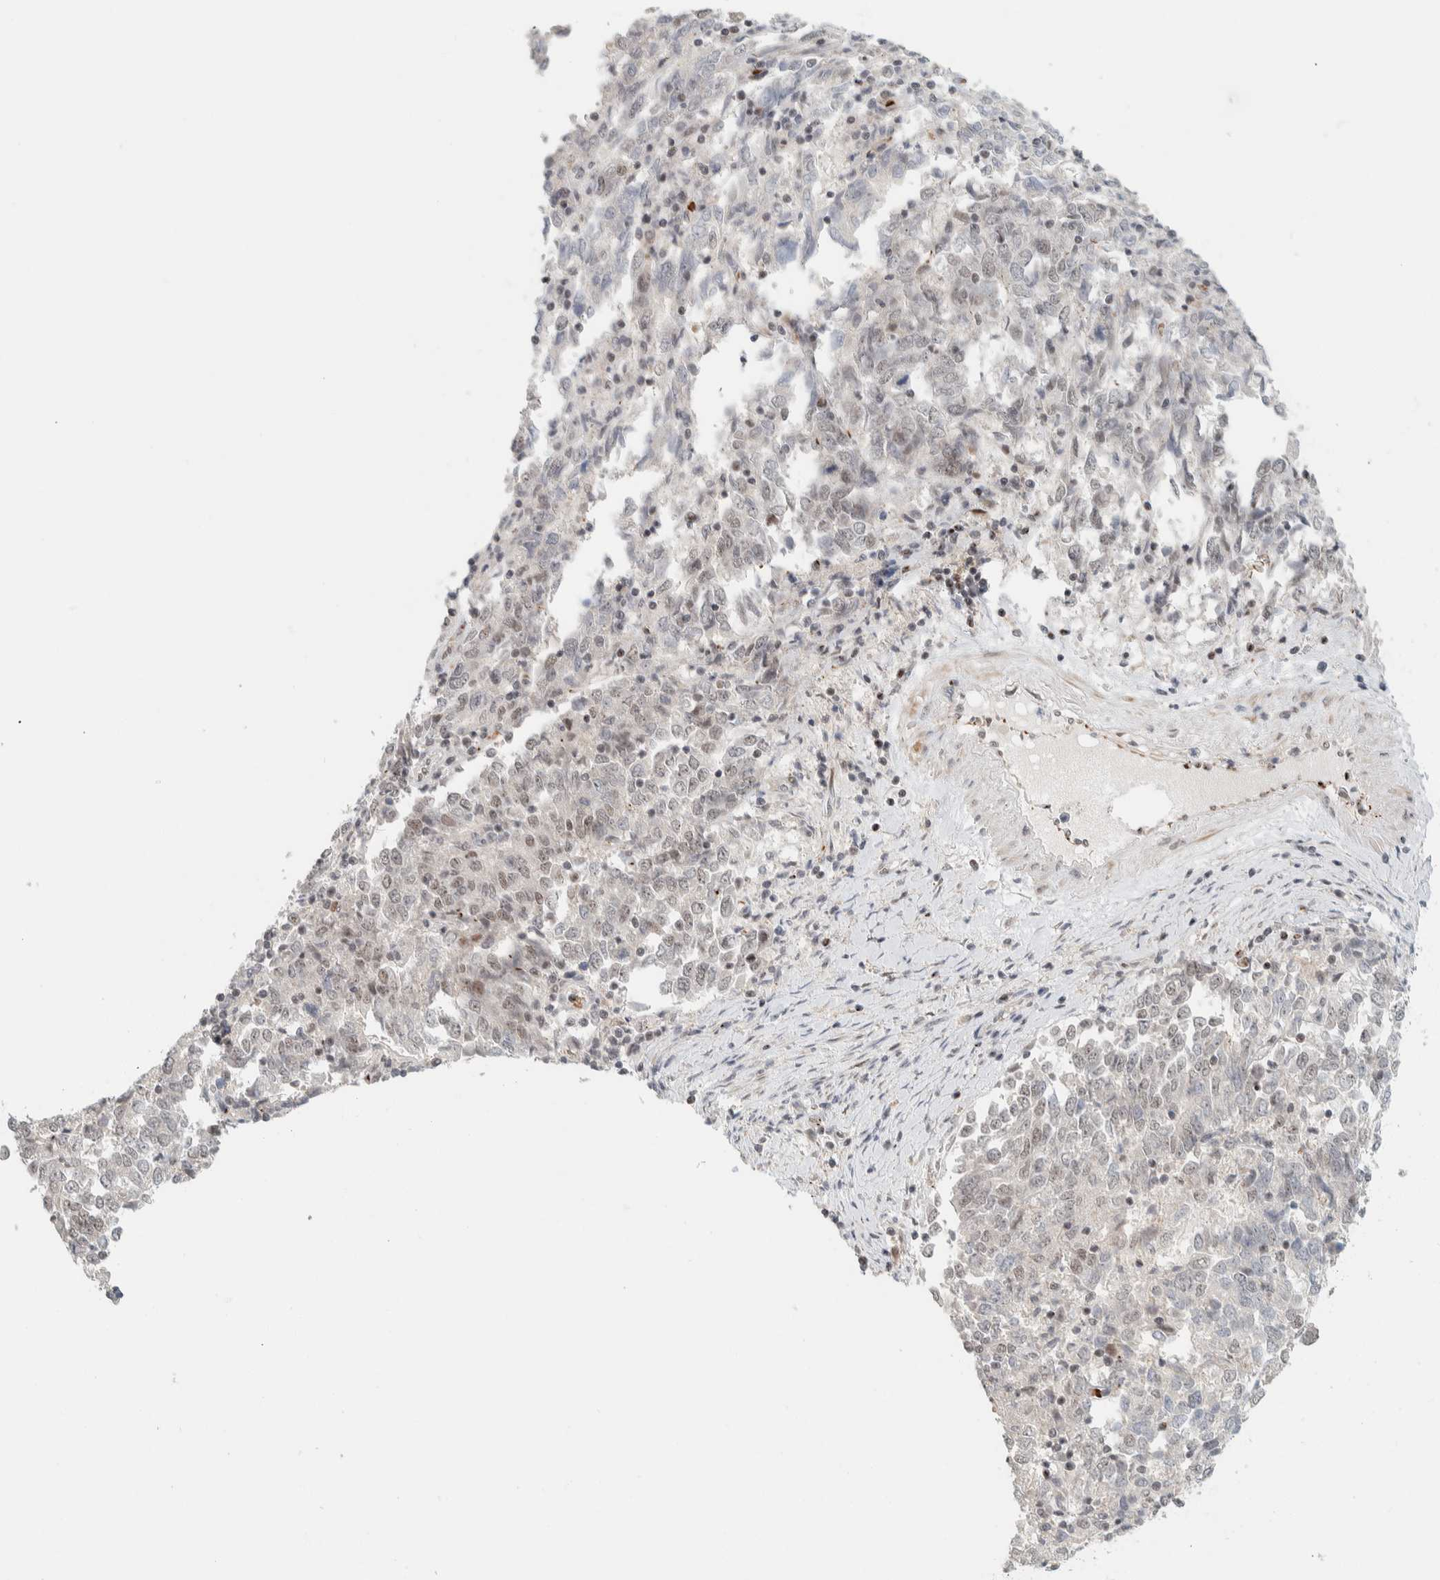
{"staining": {"intensity": "weak", "quantity": "<25%", "location": "nuclear"}, "tissue": "endometrial cancer", "cell_type": "Tumor cells", "image_type": "cancer", "snomed": [{"axis": "morphology", "description": "Adenocarcinoma, NOS"}, {"axis": "topography", "description": "Endometrium"}], "caption": "Tumor cells are negative for brown protein staining in endometrial cancer.", "gene": "ZBTB2", "patient": {"sex": "female", "age": 80}}